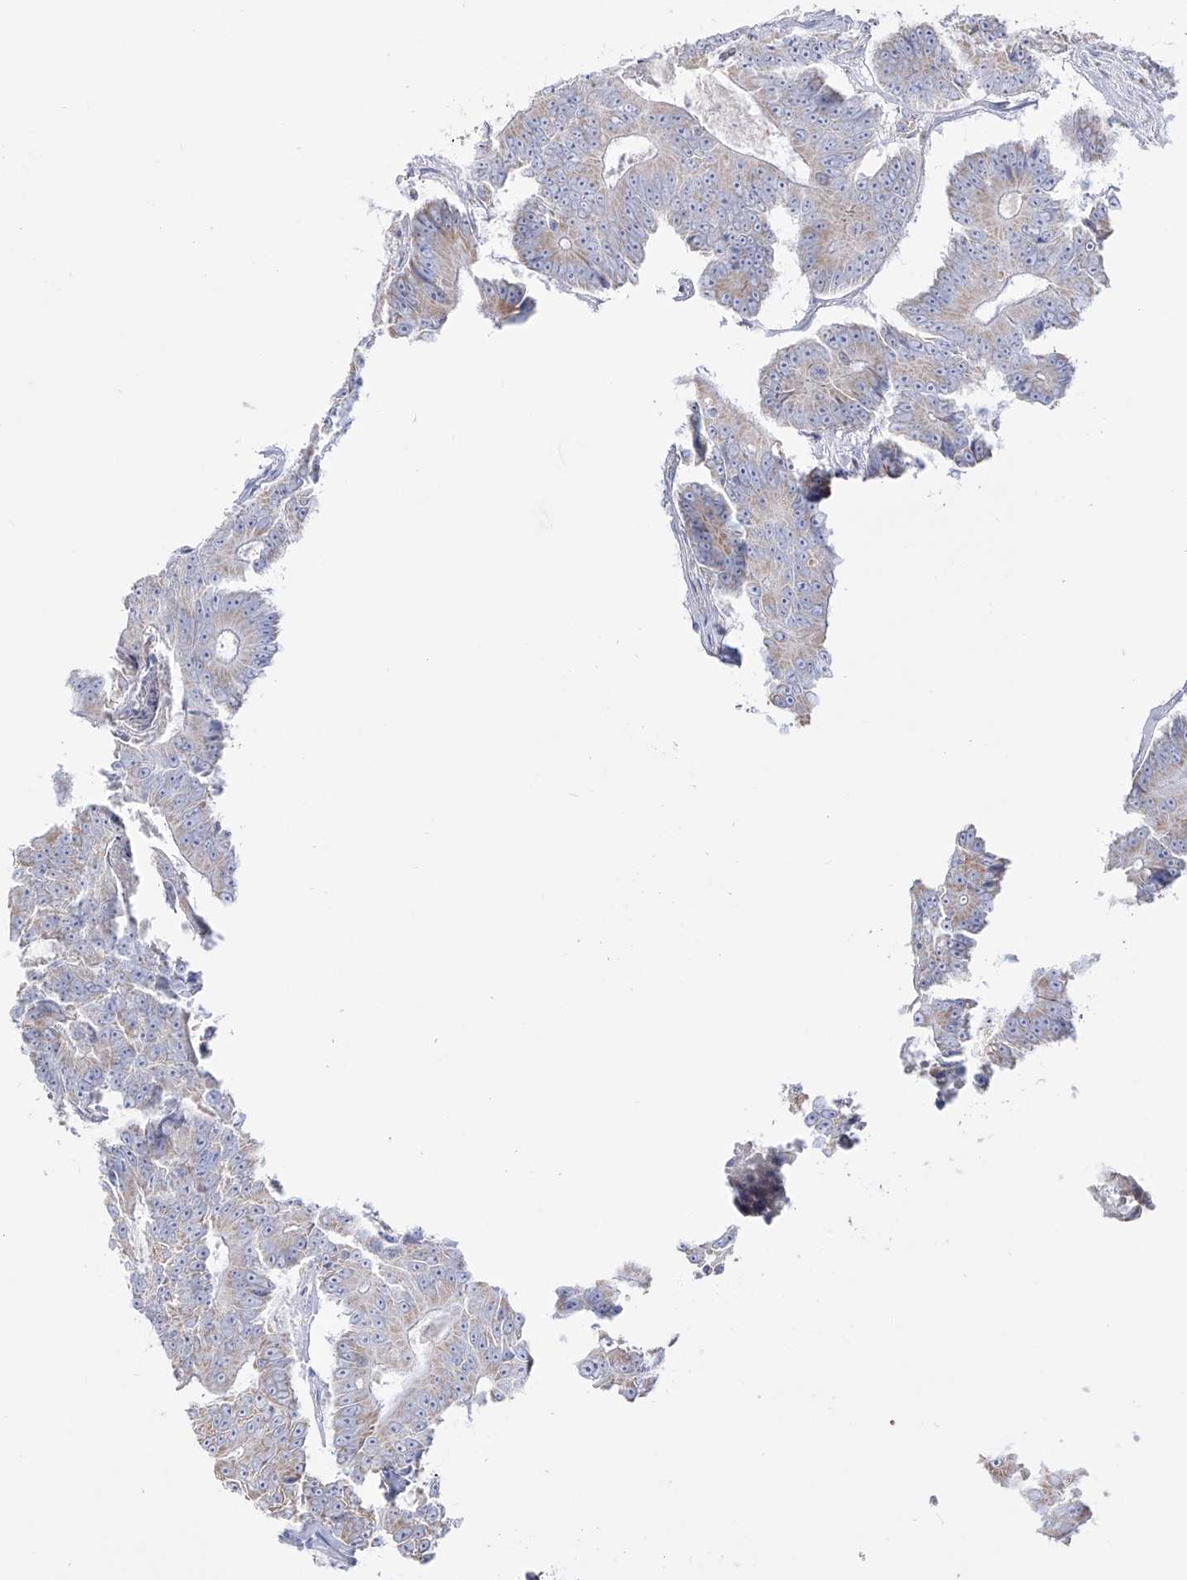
{"staining": {"intensity": "weak", "quantity": "<25%", "location": "cytoplasmic/membranous"}, "tissue": "colorectal cancer", "cell_type": "Tumor cells", "image_type": "cancer", "snomed": [{"axis": "morphology", "description": "Adenocarcinoma, NOS"}, {"axis": "topography", "description": "Colon"}], "caption": "Tumor cells show no significant expression in colorectal cancer. (DAB IHC visualized using brightfield microscopy, high magnification).", "gene": "RCHY1", "patient": {"sex": "male", "age": 83}}